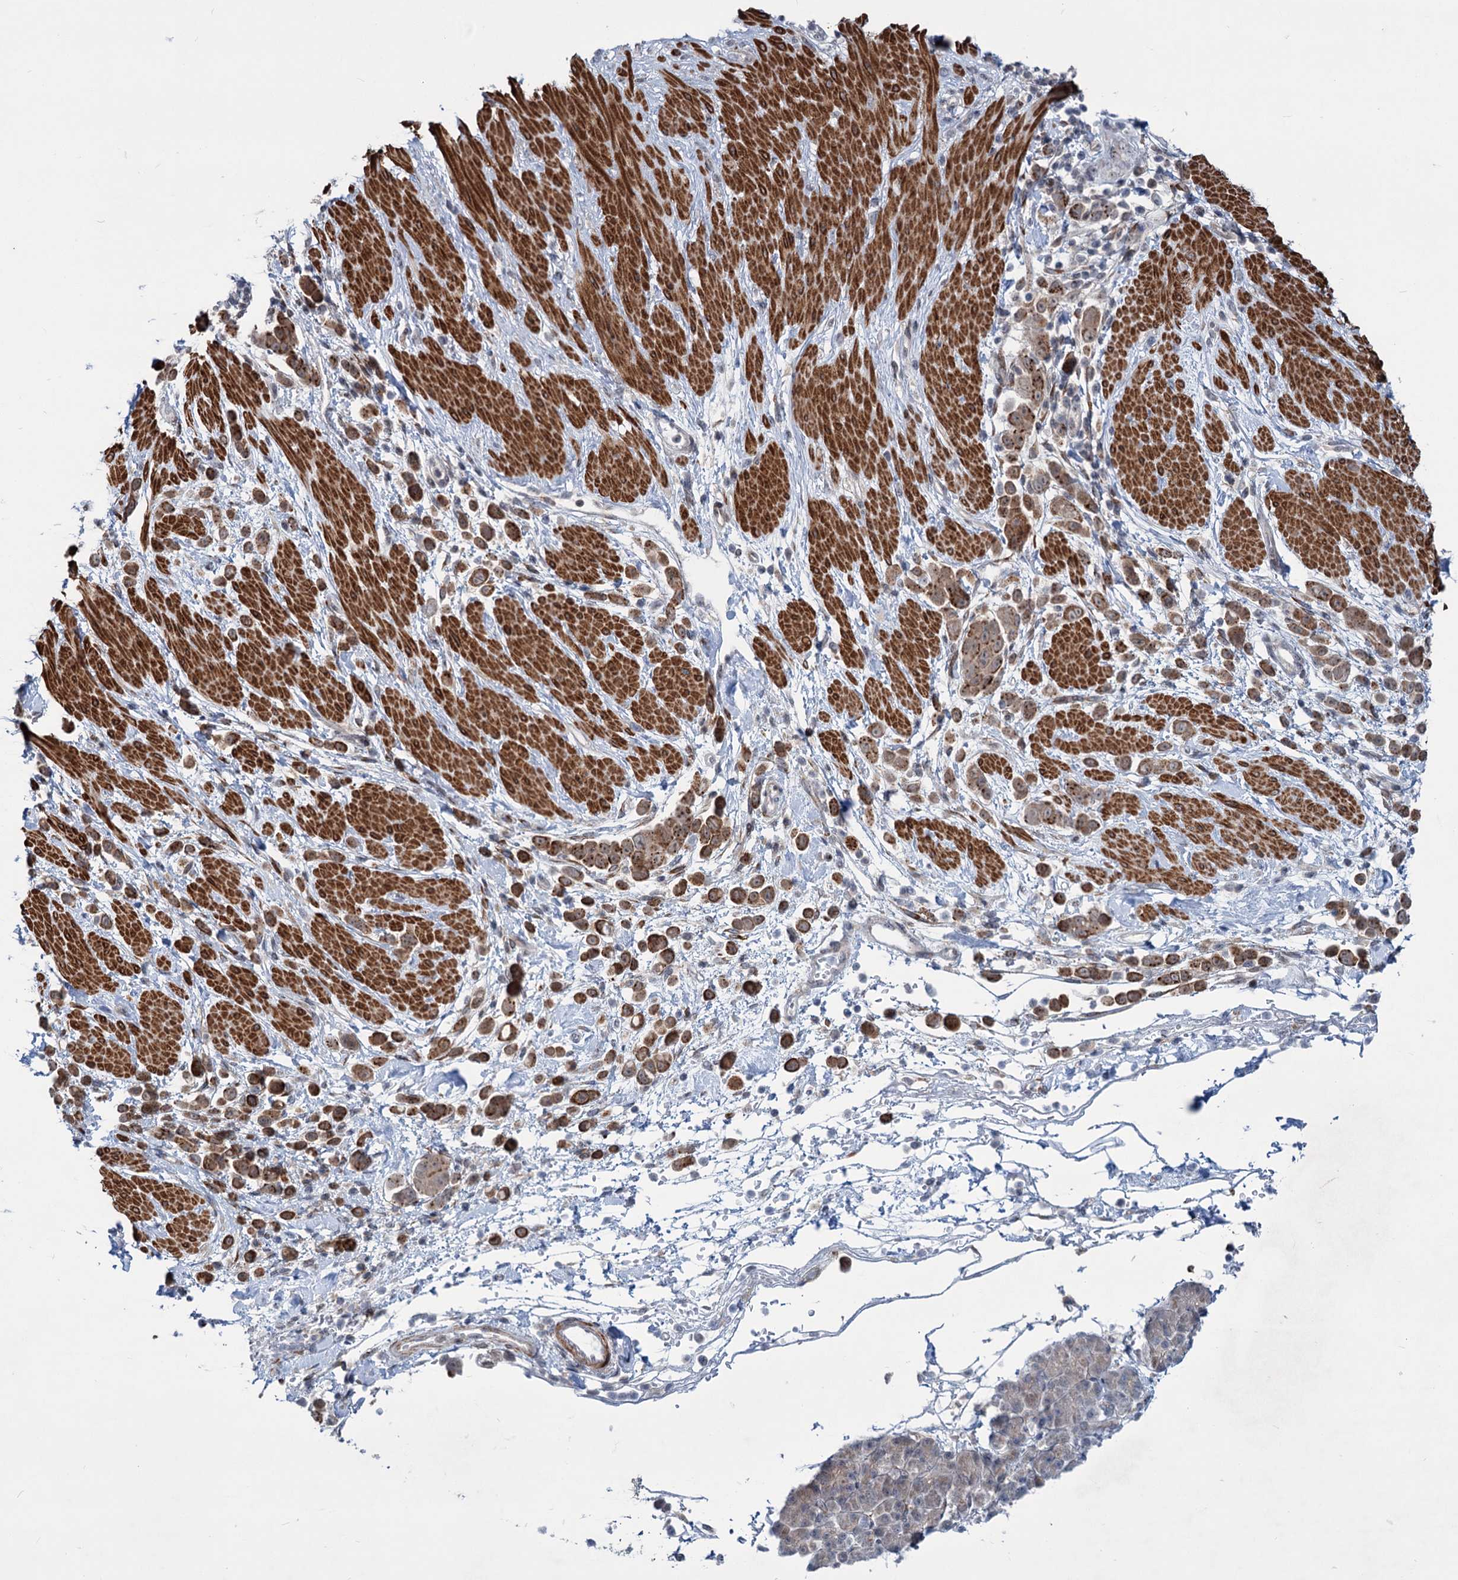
{"staining": {"intensity": "moderate", "quantity": ">75%", "location": "cytoplasmic/membranous"}, "tissue": "pancreatic cancer", "cell_type": "Tumor cells", "image_type": "cancer", "snomed": [{"axis": "morphology", "description": "Normal tissue, NOS"}, {"axis": "morphology", "description": "Adenocarcinoma, NOS"}, {"axis": "topography", "description": "Pancreas"}], "caption": "DAB (3,3'-diaminobenzidine) immunohistochemical staining of human pancreatic cancer (adenocarcinoma) reveals moderate cytoplasmic/membranous protein staining in approximately >75% of tumor cells.", "gene": "ELP4", "patient": {"sex": "female", "age": 64}}